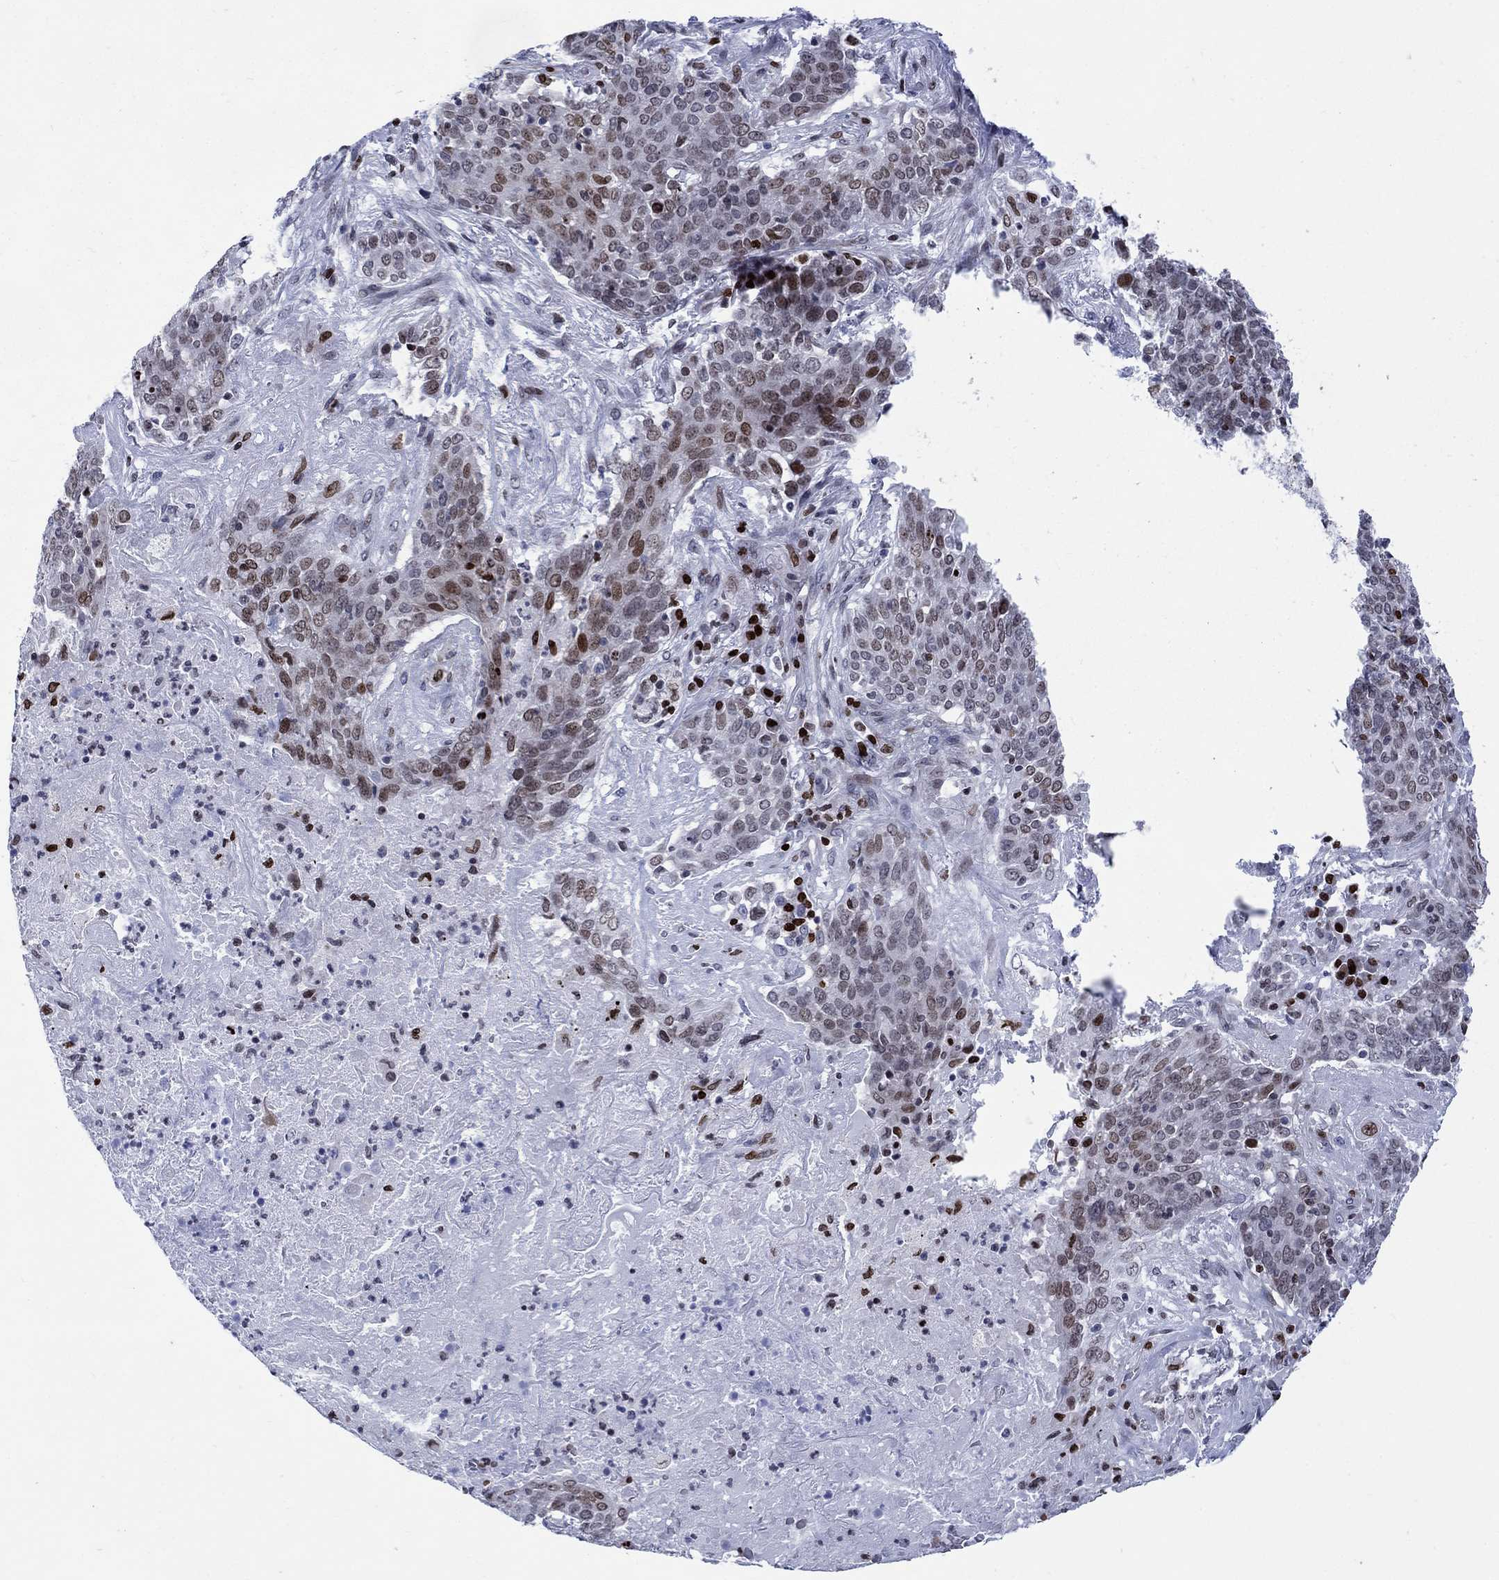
{"staining": {"intensity": "weak", "quantity": "25%-75%", "location": "nuclear"}, "tissue": "lung cancer", "cell_type": "Tumor cells", "image_type": "cancer", "snomed": [{"axis": "morphology", "description": "Squamous cell carcinoma, NOS"}, {"axis": "topography", "description": "Lung"}], "caption": "Tumor cells exhibit low levels of weak nuclear positivity in about 25%-75% of cells in human squamous cell carcinoma (lung).", "gene": "HMGA1", "patient": {"sex": "male", "age": 82}}